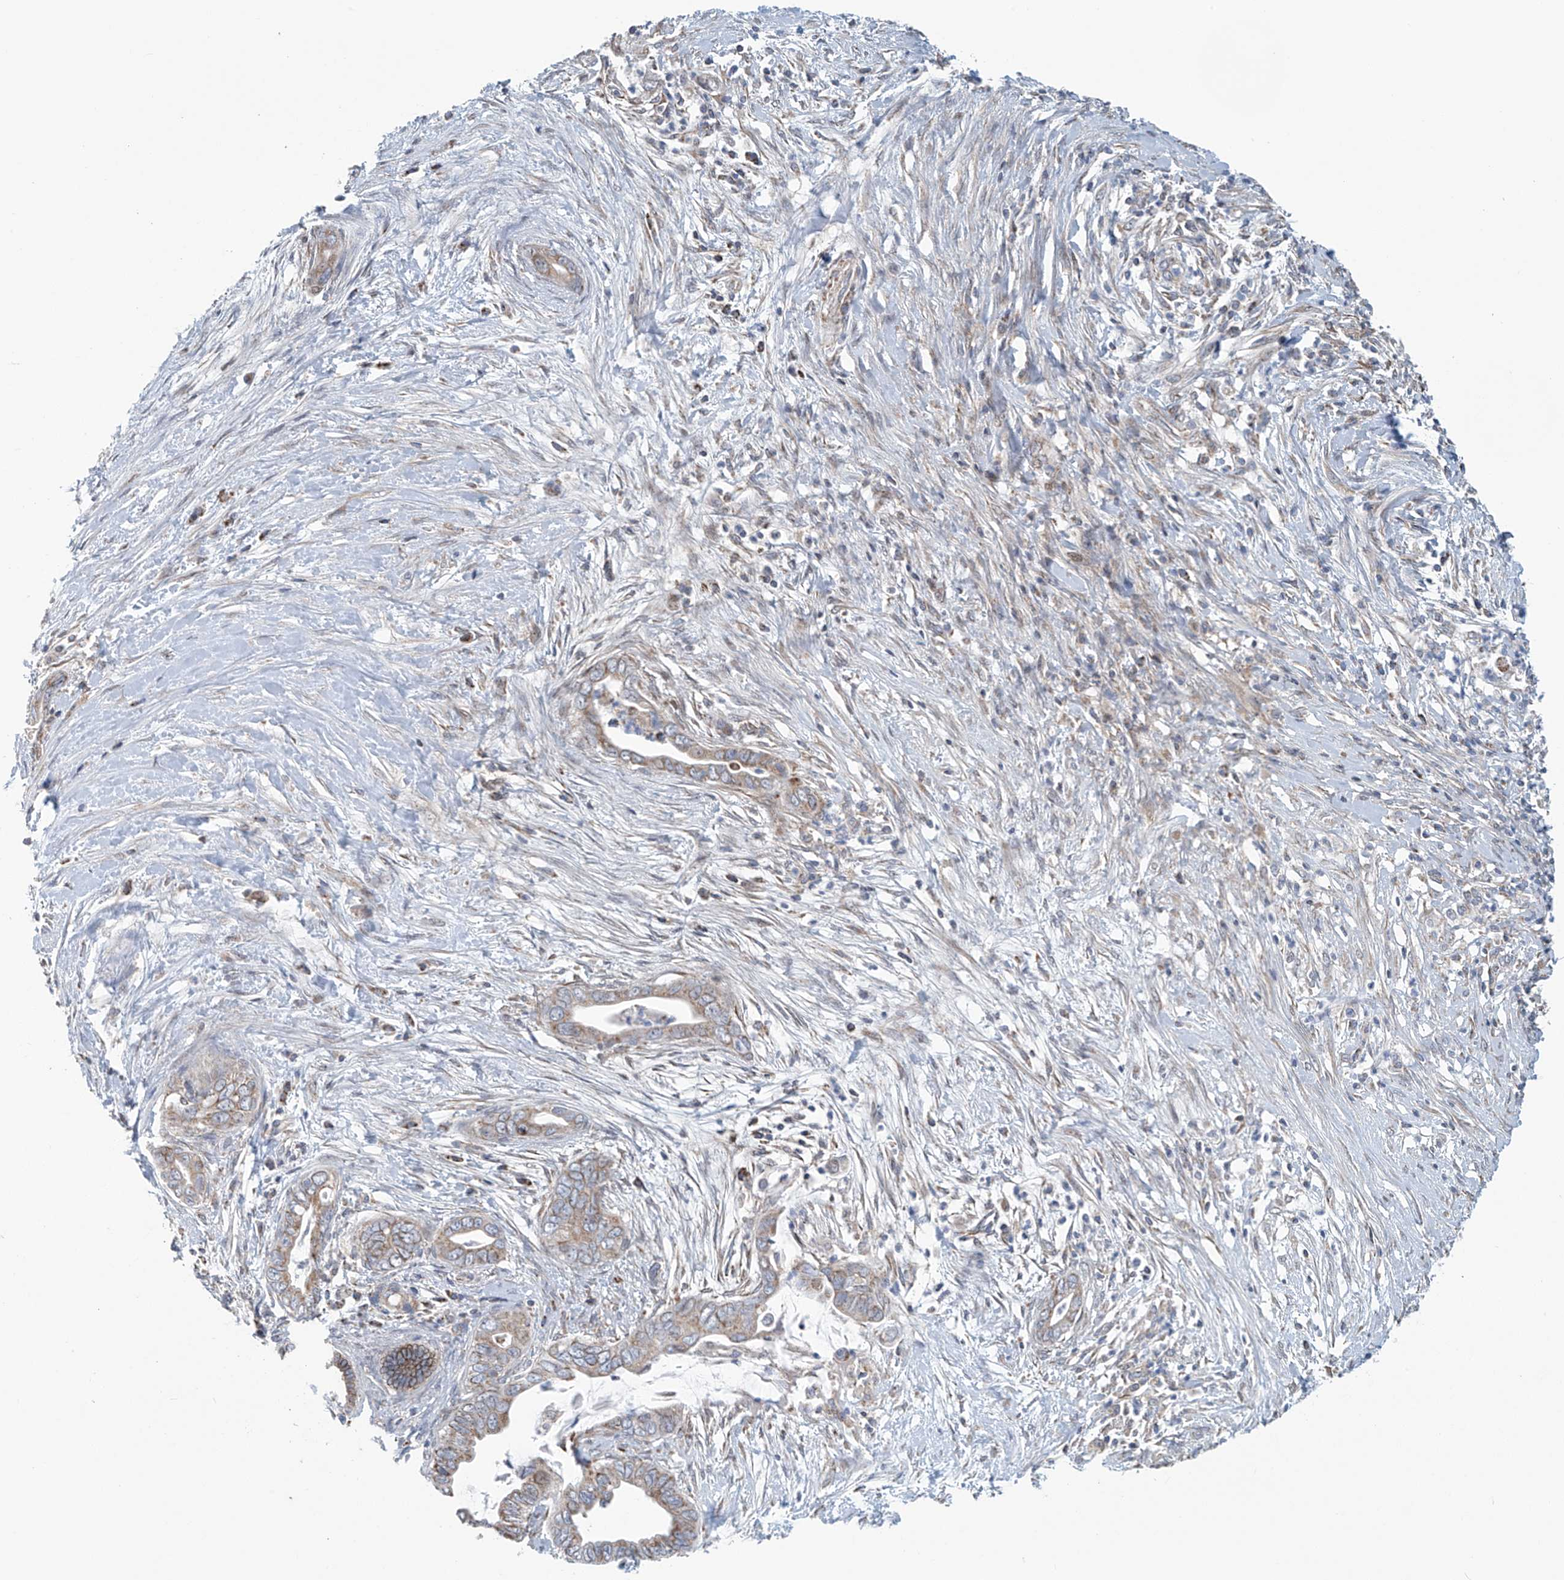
{"staining": {"intensity": "weak", "quantity": ">75%", "location": "cytoplasmic/membranous"}, "tissue": "pancreatic cancer", "cell_type": "Tumor cells", "image_type": "cancer", "snomed": [{"axis": "morphology", "description": "Adenocarcinoma, NOS"}, {"axis": "topography", "description": "Pancreas"}], "caption": "Tumor cells show low levels of weak cytoplasmic/membranous staining in approximately >75% of cells in human pancreatic cancer.", "gene": "COMMD1", "patient": {"sex": "male", "age": 75}}